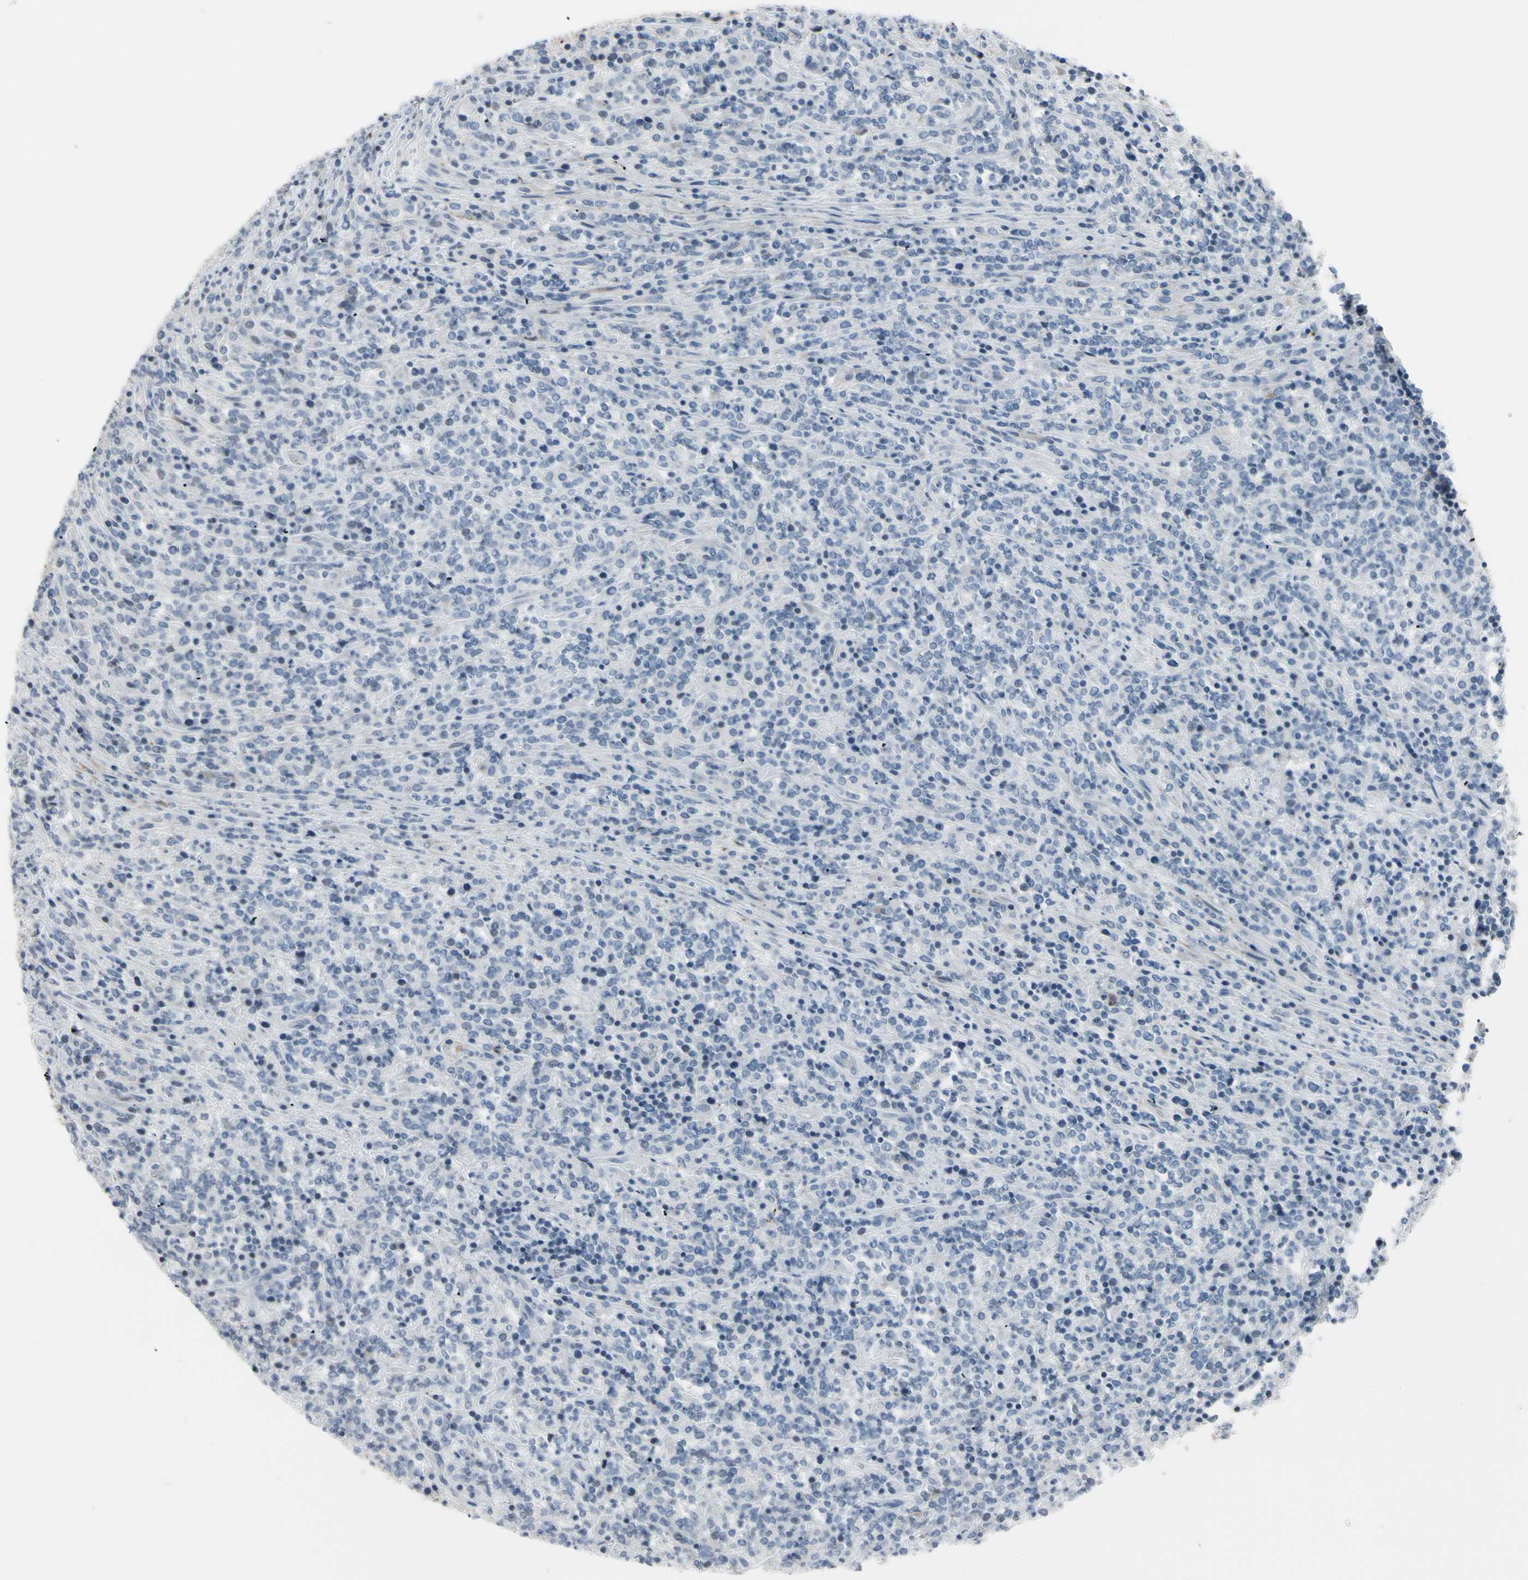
{"staining": {"intensity": "negative", "quantity": "none", "location": "none"}, "tissue": "lymphoma", "cell_type": "Tumor cells", "image_type": "cancer", "snomed": [{"axis": "morphology", "description": "Malignant lymphoma, non-Hodgkin's type, High grade"}, {"axis": "topography", "description": "Soft tissue"}], "caption": "Human malignant lymphoma, non-Hodgkin's type (high-grade) stained for a protein using IHC shows no staining in tumor cells.", "gene": "PIGR", "patient": {"sex": "male", "age": 18}}